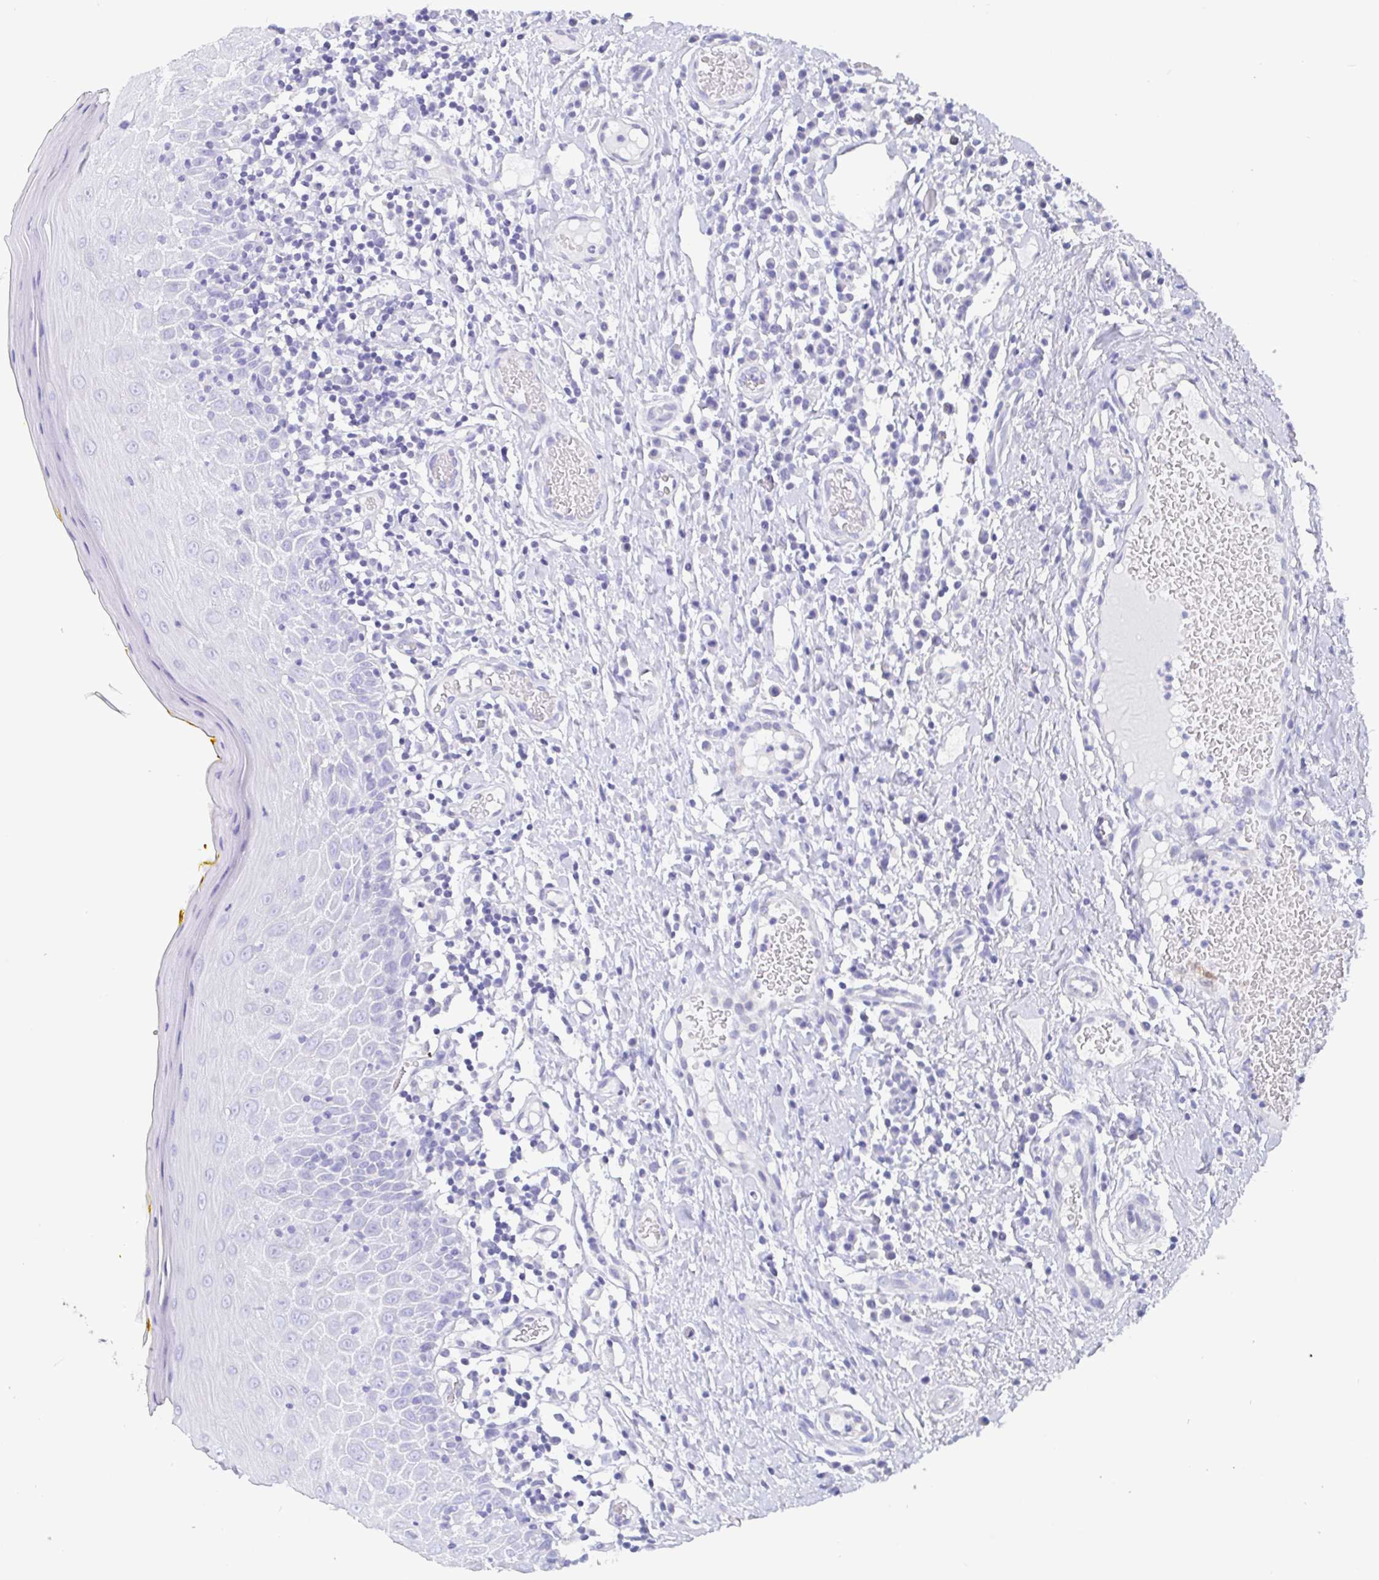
{"staining": {"intensity": "negative", "quantity": "none", "location": "none"}, "tissue": "oral mucosa", "cell_type": "Squamous epithelial cells", "image_type": "normal", "snomed": [{"axis": "morphology", "description": "Normal tissue, NOS"}, {"axis": "topography", "description": "Oral tissue"}, {"axis": "topography", "description": "Tounge, NOS"}], "caption": "An immunohistochemistry micrograph of unremarkable oral mucosa is shown. There is no staining in squamous epithelial cells of oral mucosa.", "gene": "SCGN", "patient": {"sex": "female", "age": 58}}